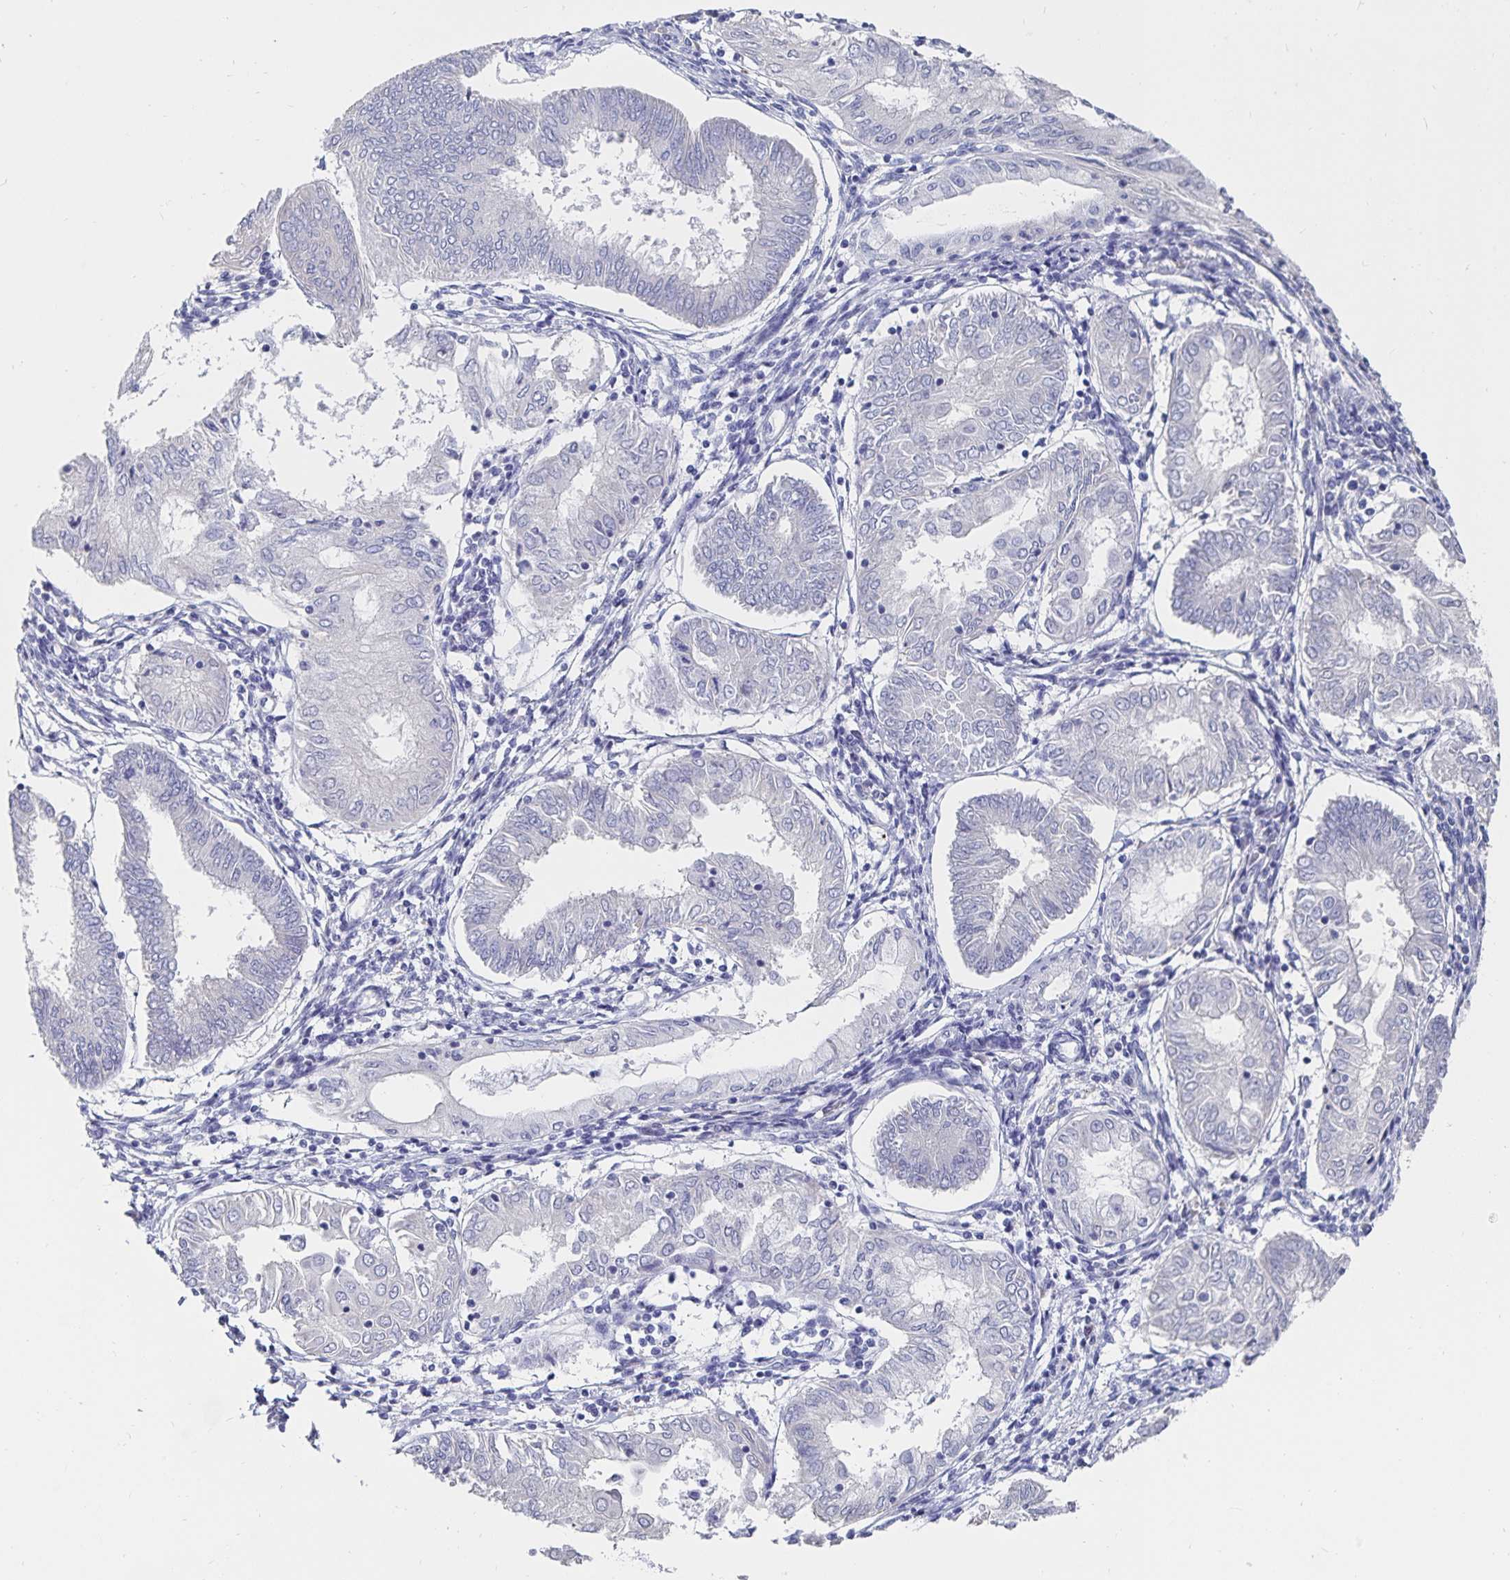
{"staining": {"intensity": "negative", "quantity": "none", "location": "none"}, "tissue": "endometrial cancer", "cell_type": "Tumor cells", "image_type": "cancer", "snomed": [{"axis": "morphology", "description": "Adenocarcinoma, NOS"}, {"axis": "topography", "description": "Endometrium"}], "caption": "Tumor cells are negative for protein expression in human endometrial cancer (adenocarcinoma).", "gene": "CFAP69", "patient": {"sex": "female", "age": 68}}